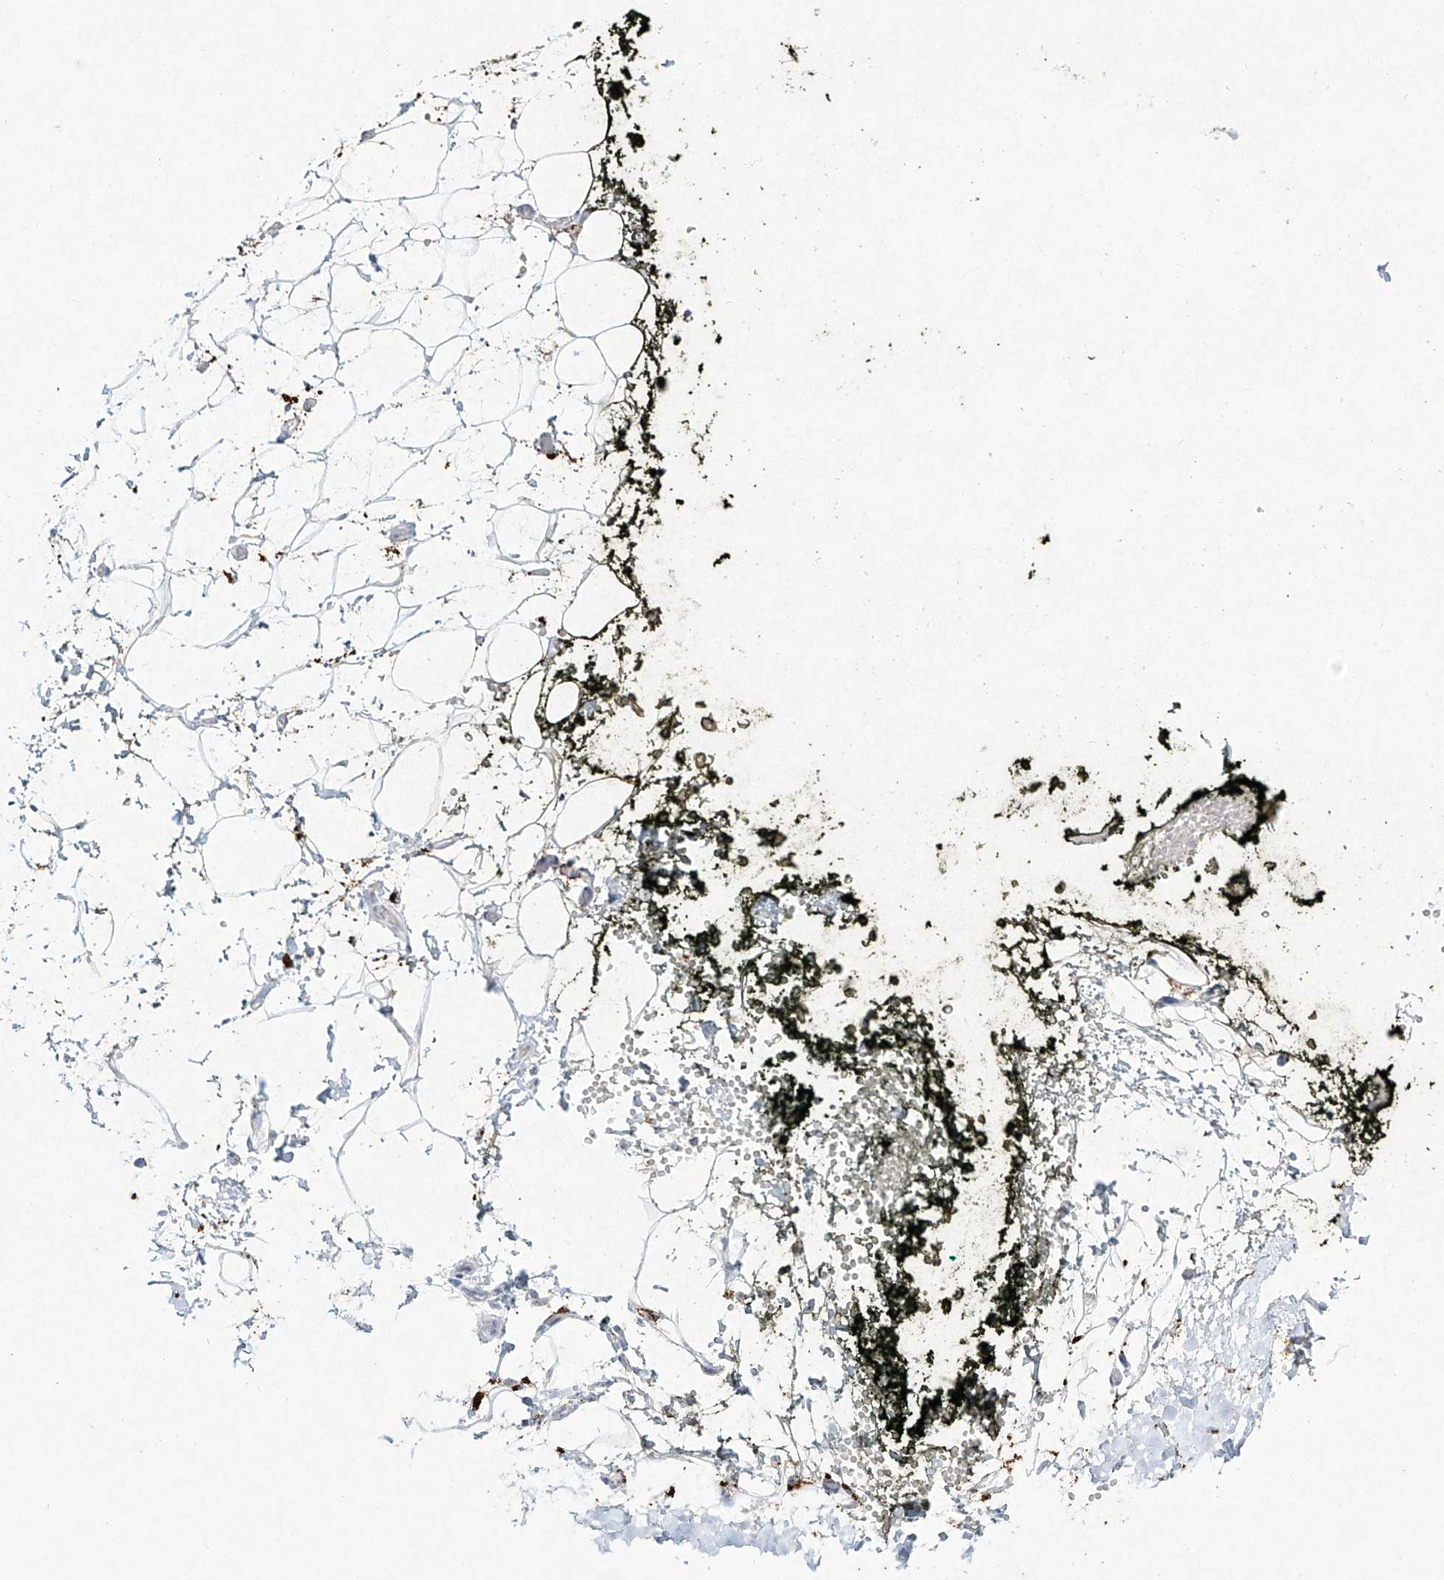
{"staining": {"intensity": "negative", "quantity": "none", "location": "none"}, "tissue": "adipose tissue", "cell_type": "Adipocytes", "image_type": "normal", "snomed": [{"axis": "morphology", "description": "Normal tissue, NOS"}, {"axis": "morphology", "description": "Adenocarcinoma, NOS"}, {"axis": "topography", "description": "Pancreas"}, {"axis": "topography", "description": "Peripheral nerve tissue"}], "caption": "Adipocytes show no significant staining in benign adipose tissue. Brightfield microscopy of IHC stained with DAB (3,3'-diaminobenzidine) (brown) and hematoxylin (blue), captured at high magnification.", "gene": "CD209", "patient": {"sex": "male", "age": 59}}